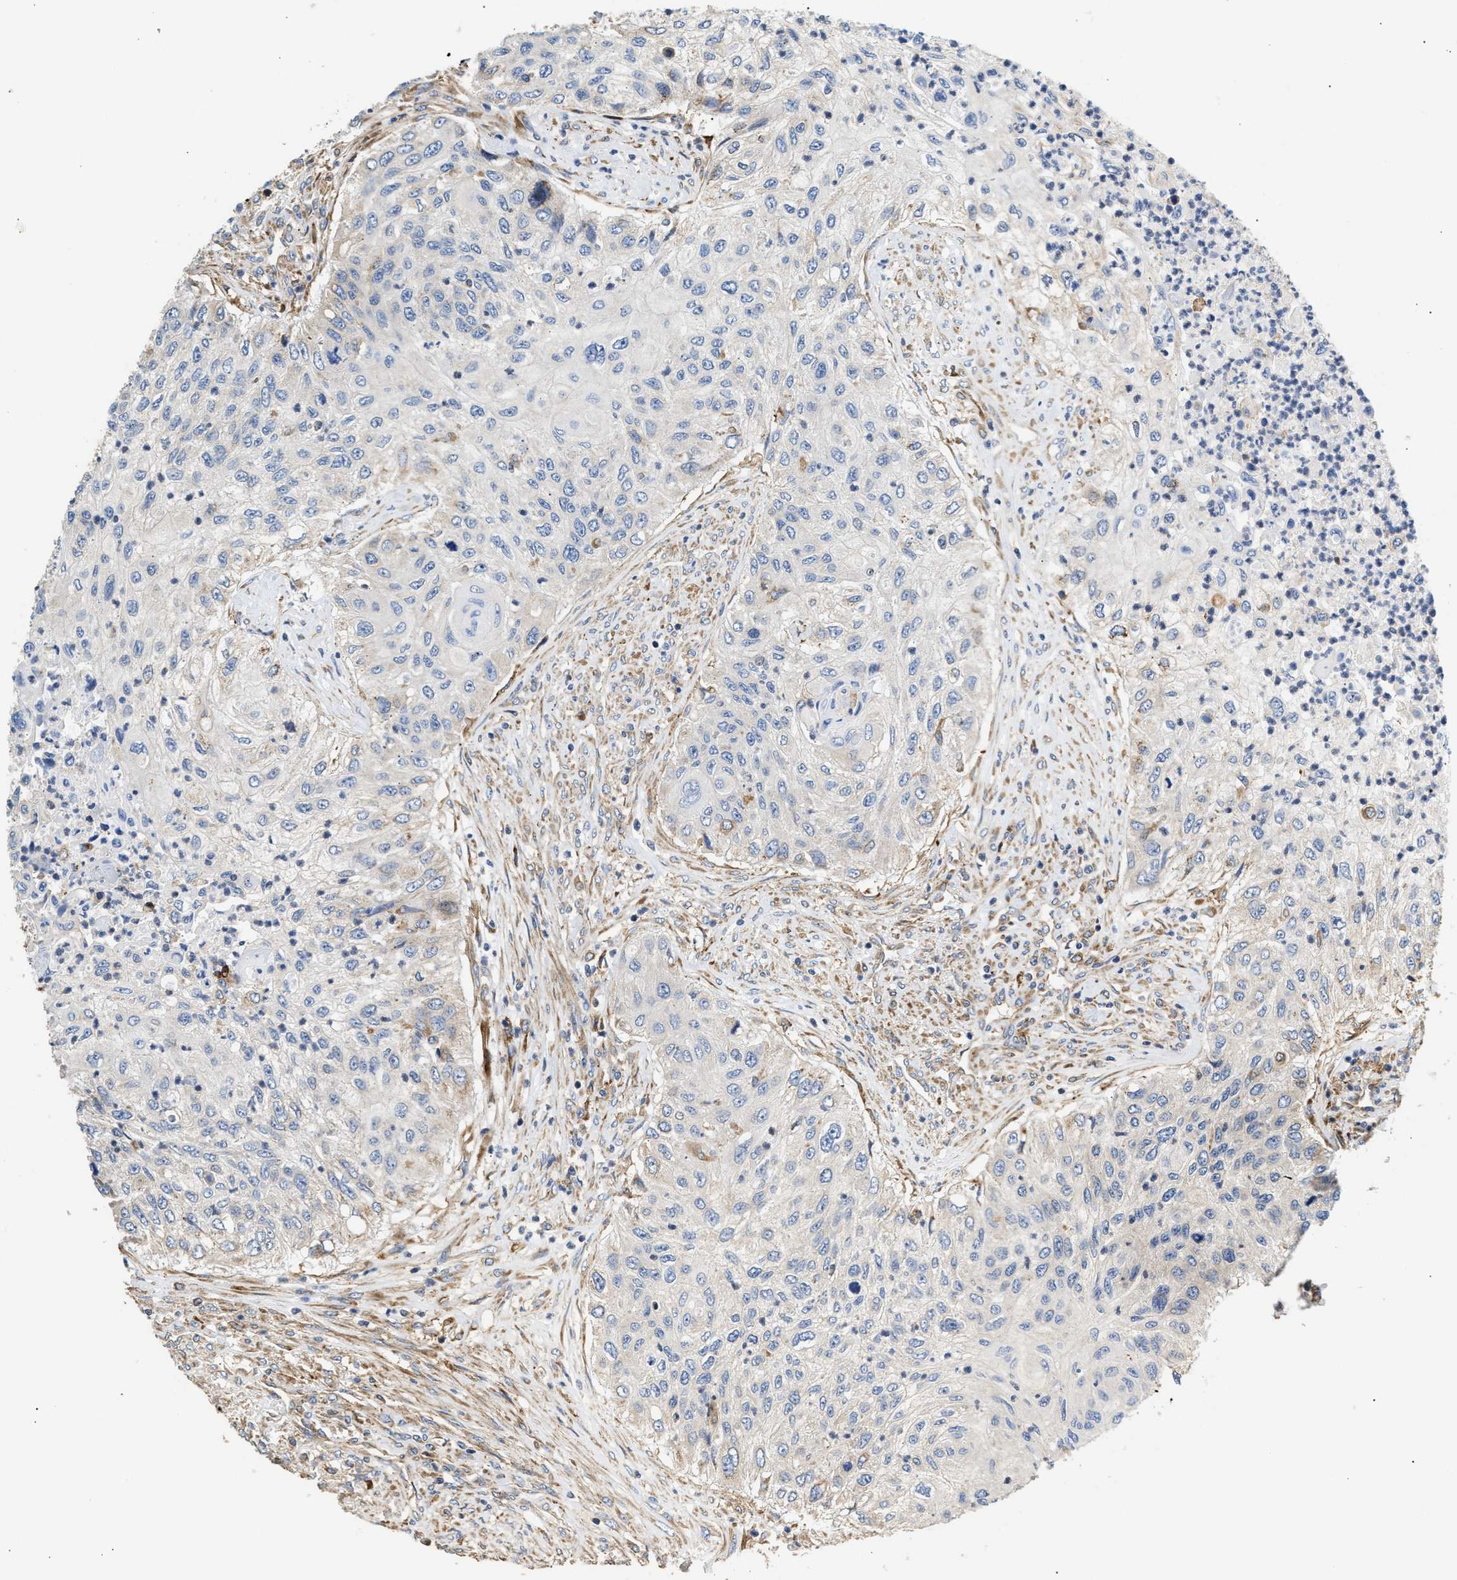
{"staining": {"intensity": "negative", "quantity": "none", "location": "none"}, "tissue": "urothelial cancer", "cell_type": "Tumor cells", "image_type": "cancer", "snomed": [{"axis": "morphology", "description": "Urothelial carcinoma, High grade"}, {"axis": "topography", "description": "Urinary bladder"}], "caption": "This is an immunohistochemistry (IHC) image of urothelial cancer. There is no expression in tumor cells.", "gene": "AMZ1", "patient": {"sex": "female", "age": 60}}